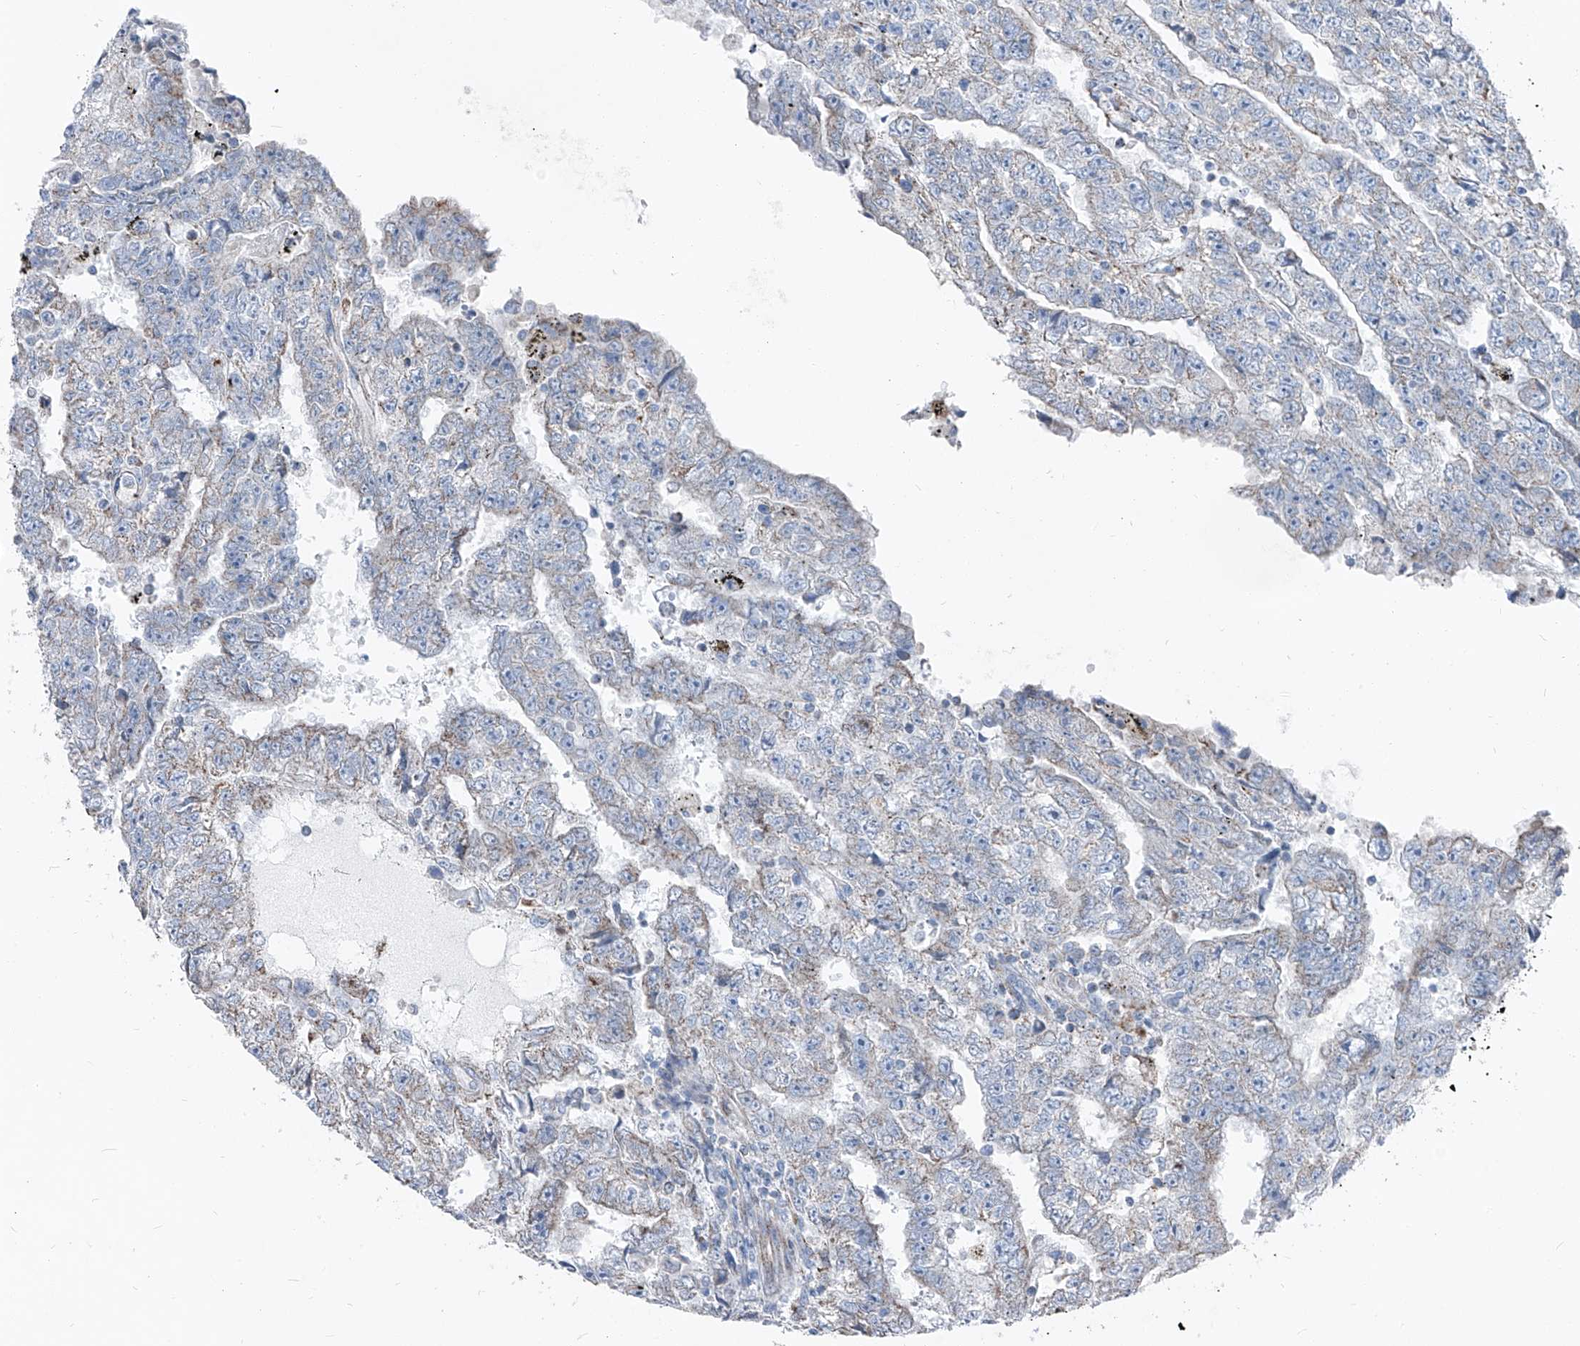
{"staining": {"intensity": "negative", "quantity": "none", "location": "none"}, "tissue": "testis cancer", "cell_type": "Tumor cells", "image_type": "cancer", "snomed": [{"axis": "morphology", "description": "Carcinoma, Embryonal, NOS"}, {"axis": "topography", "description": "Testis"}], "caption": "A micrograph of testis cancer (embryonal carcinoma) stained for a protein shows no brown staining in tumor cells. Brightfield microscopy of immunohistochemistry stained with DAB (brown) and hematoxylin (blue), captured at high magnification.", "gene": "AGPS", "patient": {"sex": "male", "age": 25}}